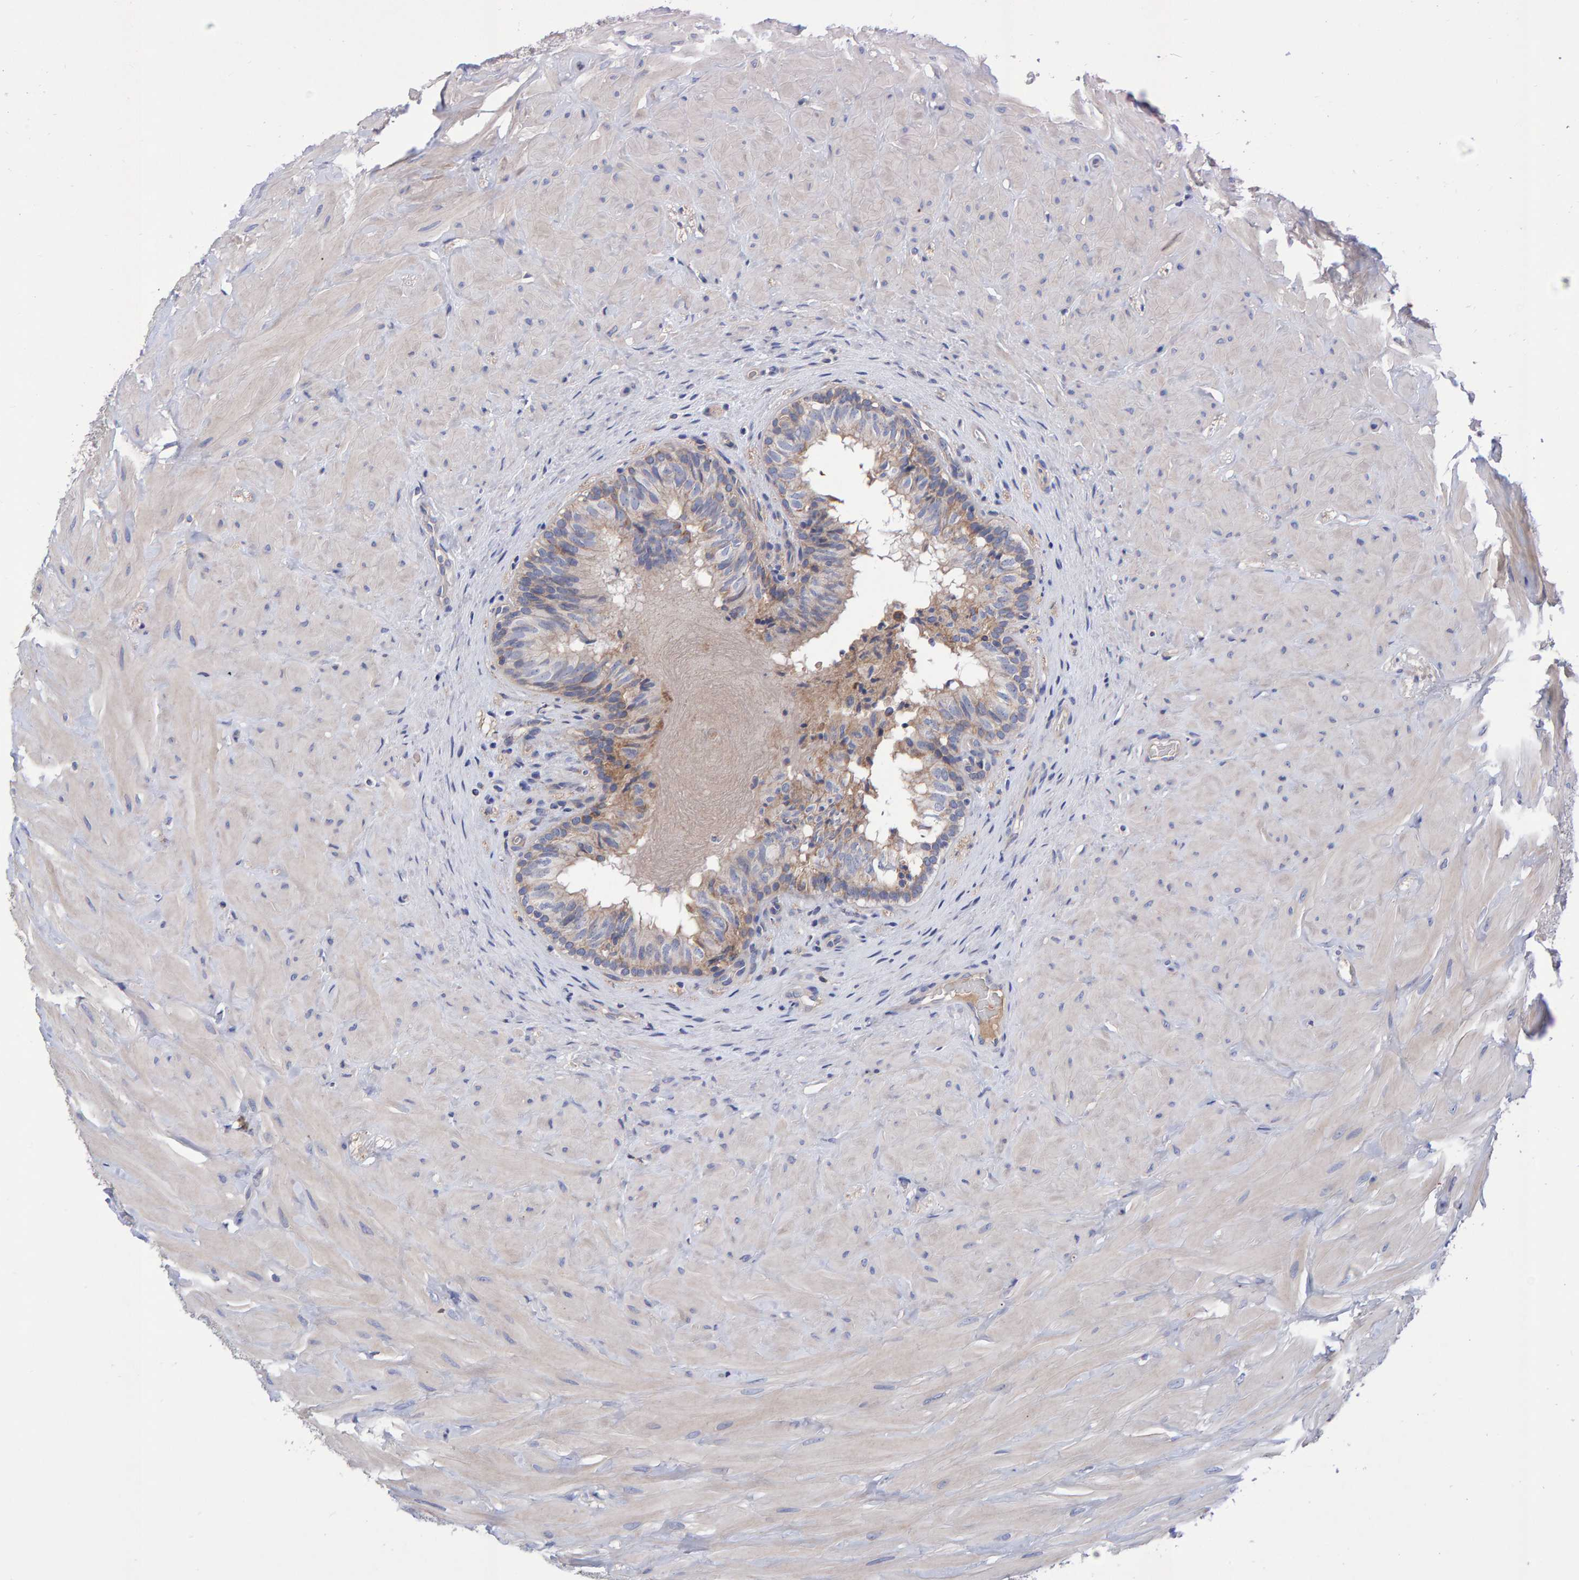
{"staining": {"intensity": "weak", "quantity": "25%-75%", "location": "cytoplasmic/membranous"}, "tissue": "epididymis", "cell_type": "Glandular cells", "image_type": "normal", "snomed": [{"axis": "morphology", "description": "Normal tissue, NOS"}, {"axis": "topography", "description": "Soft tissue"}, {"axis": "topography", "description": "Epididymis"}], "caption": "Protein expression analysis of benign human epididymis reveals weak cytoplasmic/membranous expression in about 25%-75% of glandular cells. The staining was performed using DAB (3,3'-diaminobenzidine), with brown indicating positive protein expression. Nuclei are stained blue with hematoxylin.", "gene": "EFR3A", "patient": {"sex": "male", "age": 26}}